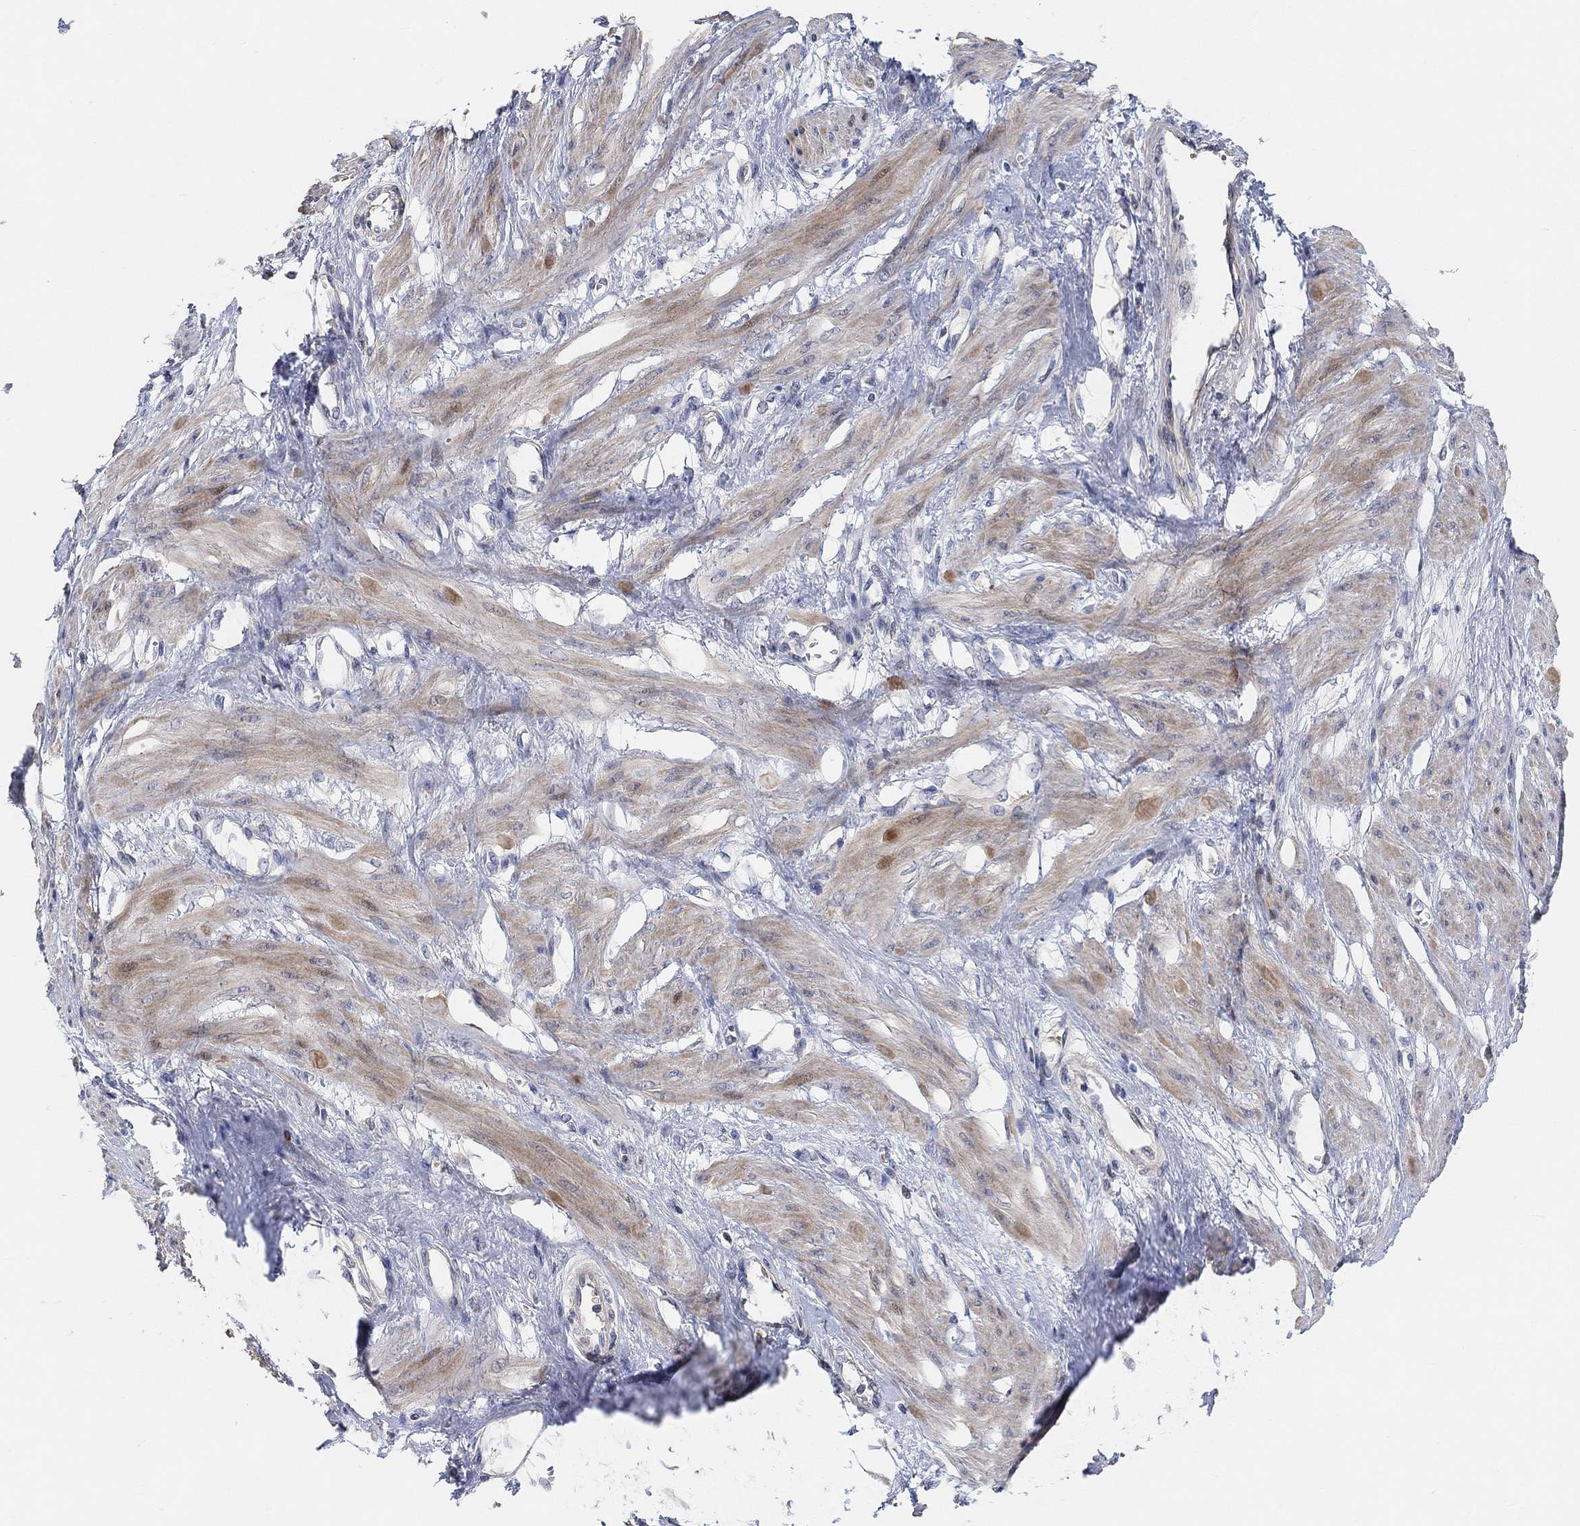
{"staining": {"intensity": "weak", "quantity": "25%-75%", "location": "cytoplasmic/membranous"}, "tissue": "smooth muscle", "cell_type": "Smooth muscle cells", "image_type": "normal", "snomed": [{"axis": "morphology", "description": "Normal tissue, NOS"}, {"axis": "topography", "description": "Smooth muscle"}, {"axis": "topography", "description": "Uterus"}], "caption": "Unremarkable smooth muscle shows weak cytoplasmic/membranous positivity in approximately 25%-75% of smooth muscle cells, visualized by immunohistochemistry. The staining was performed using DAB (3,3'-diaminobenzidine) to visualize the protein expression in brown, while the nuclei were stained in blue with hematoxylin (Magnification: 20x).", "gene": "HCRTR1", "patient": {"sex": "female", "age": 39}}